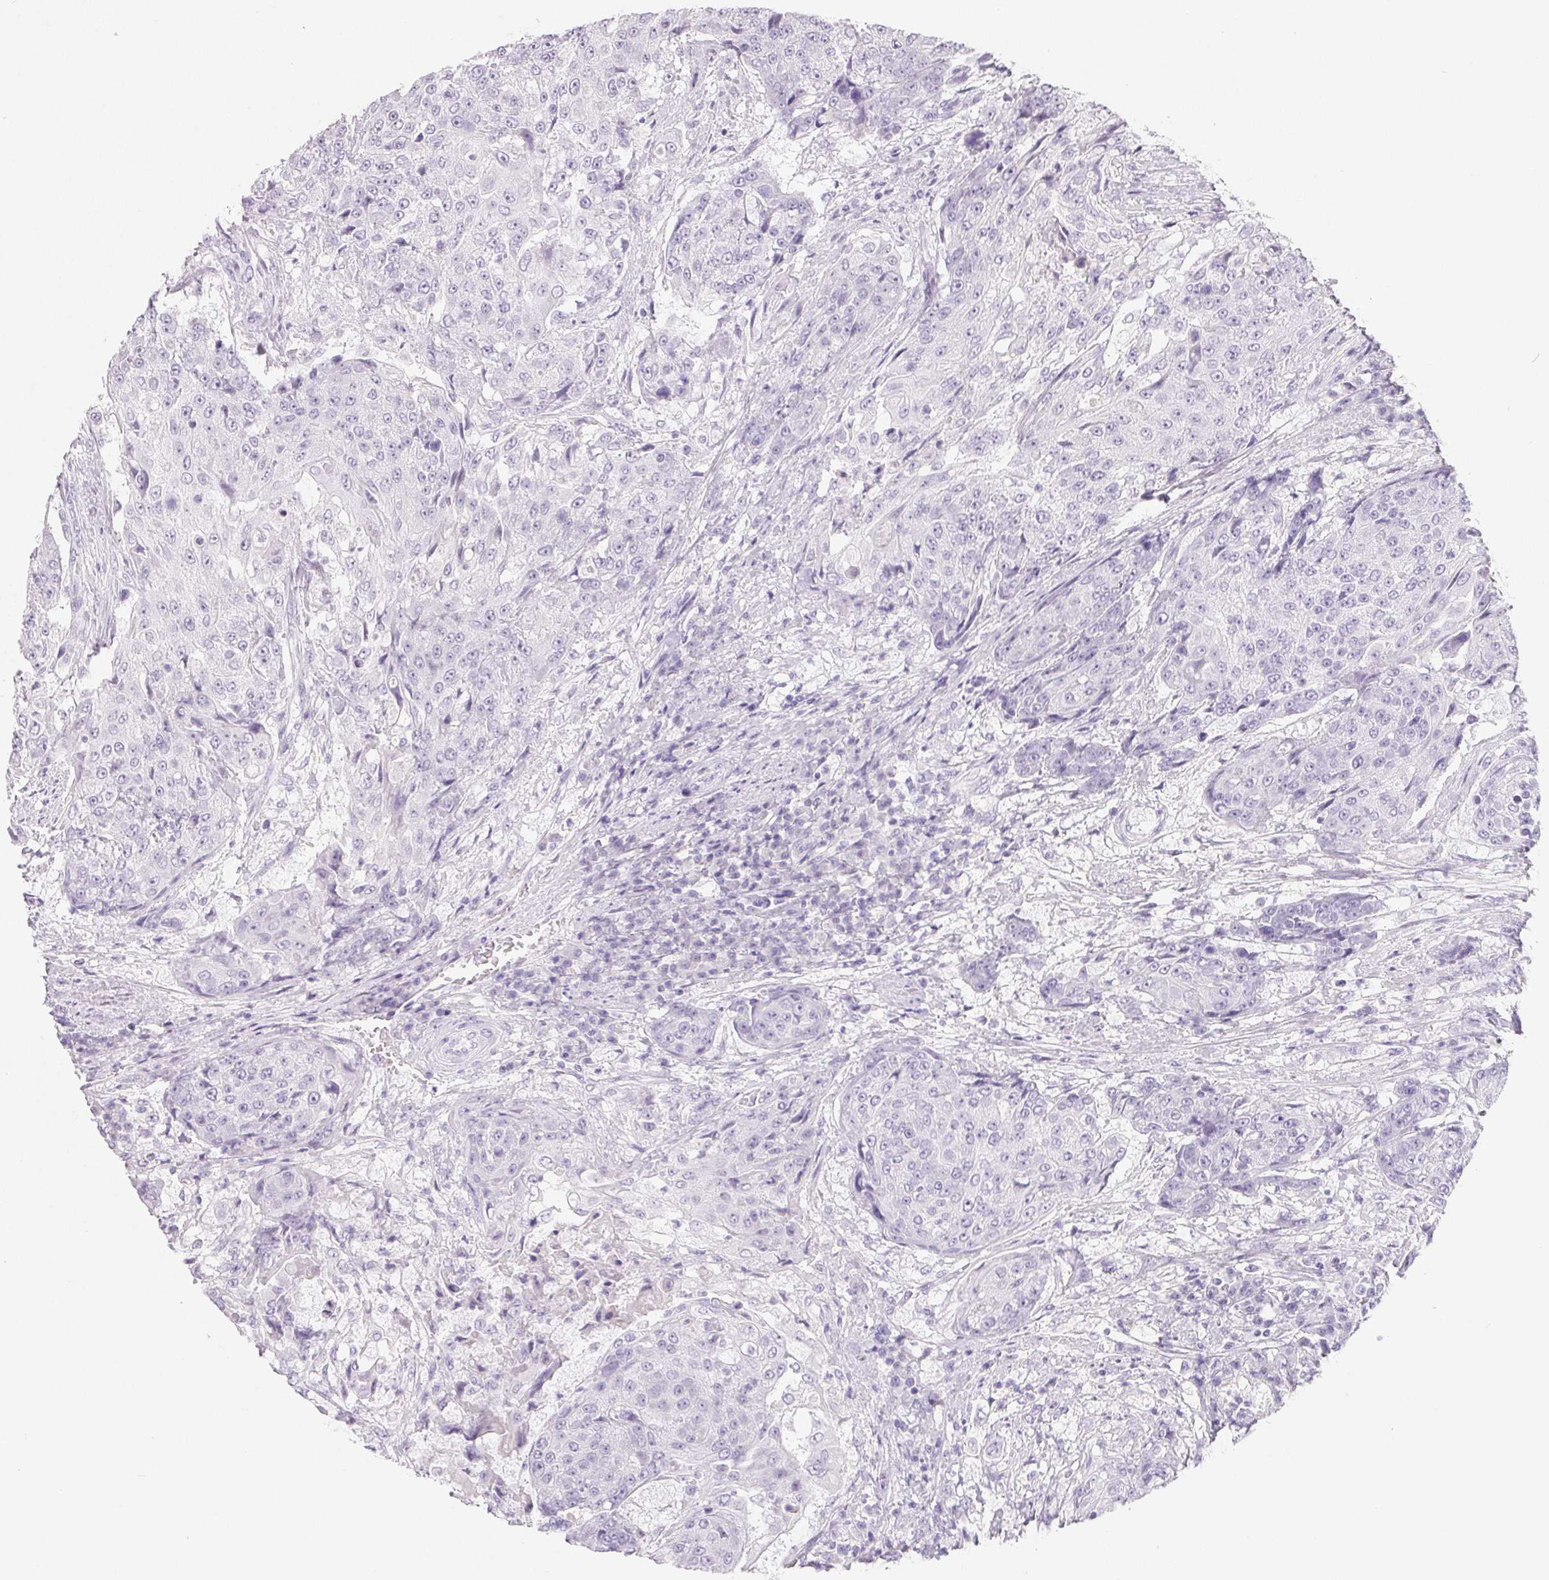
{"staining": {"intensity": "negative", "quantity": "none", "location": "none"}, "tissue": "urothelial cancer", "cell_type": "Tumor cells", "image_type": "cancer", "snomed": [{"axis": "morphology", "description": "Urothelial carcinoma, High grade"}, {"axis": "topography", "description": "Urinary bladder"}], "caption": "DAB (3,3'-diaminobenzidine) immunohistochemical staining of high-grade urothelial carcinoma demonstrates no significant positivity in tumor cells.", "gene": "SPACA5B", "patient": {"sex": "female", "age": 63}}